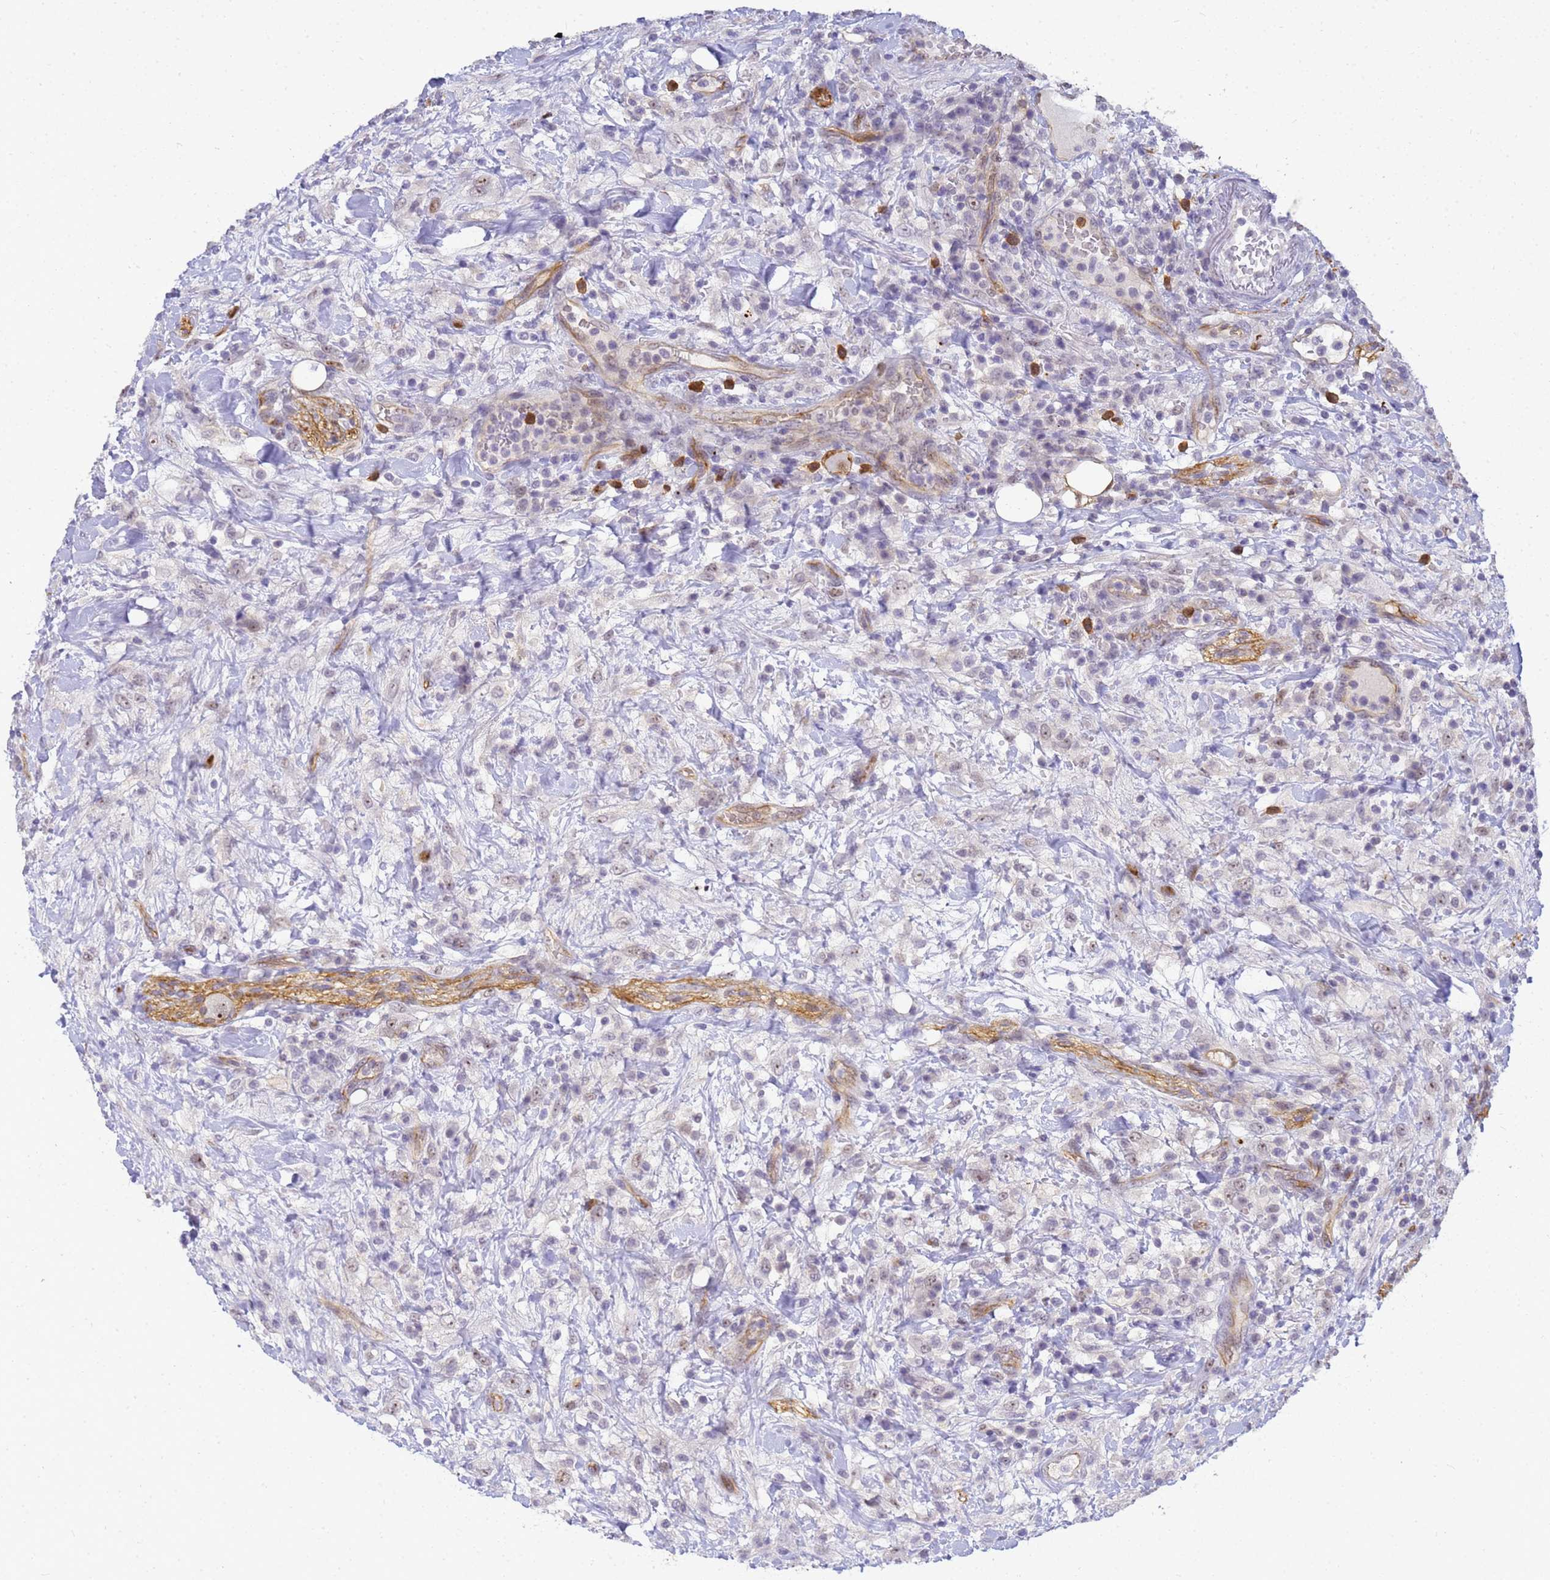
{"staining": {"intensity": "negative", "quantity": "none", "location": "none"}, "tissue": "lymphoma", "cell_type": "Tumor cells", "image_type": "cancer", "snomed": [{"axis": "morphology", "description": "Malignant lymphoma, non-Hodgkin's type, High grade"}, {"axis": "topography", "description": "Colon"}], "caption": "High-grade malignant lymphoma, non-Hodgkin's type was stained to show a protein in brown. There is no significant staining in tumor cells.", "gene": "GON4L", "patient": {"sex": "female", "age": 53}}